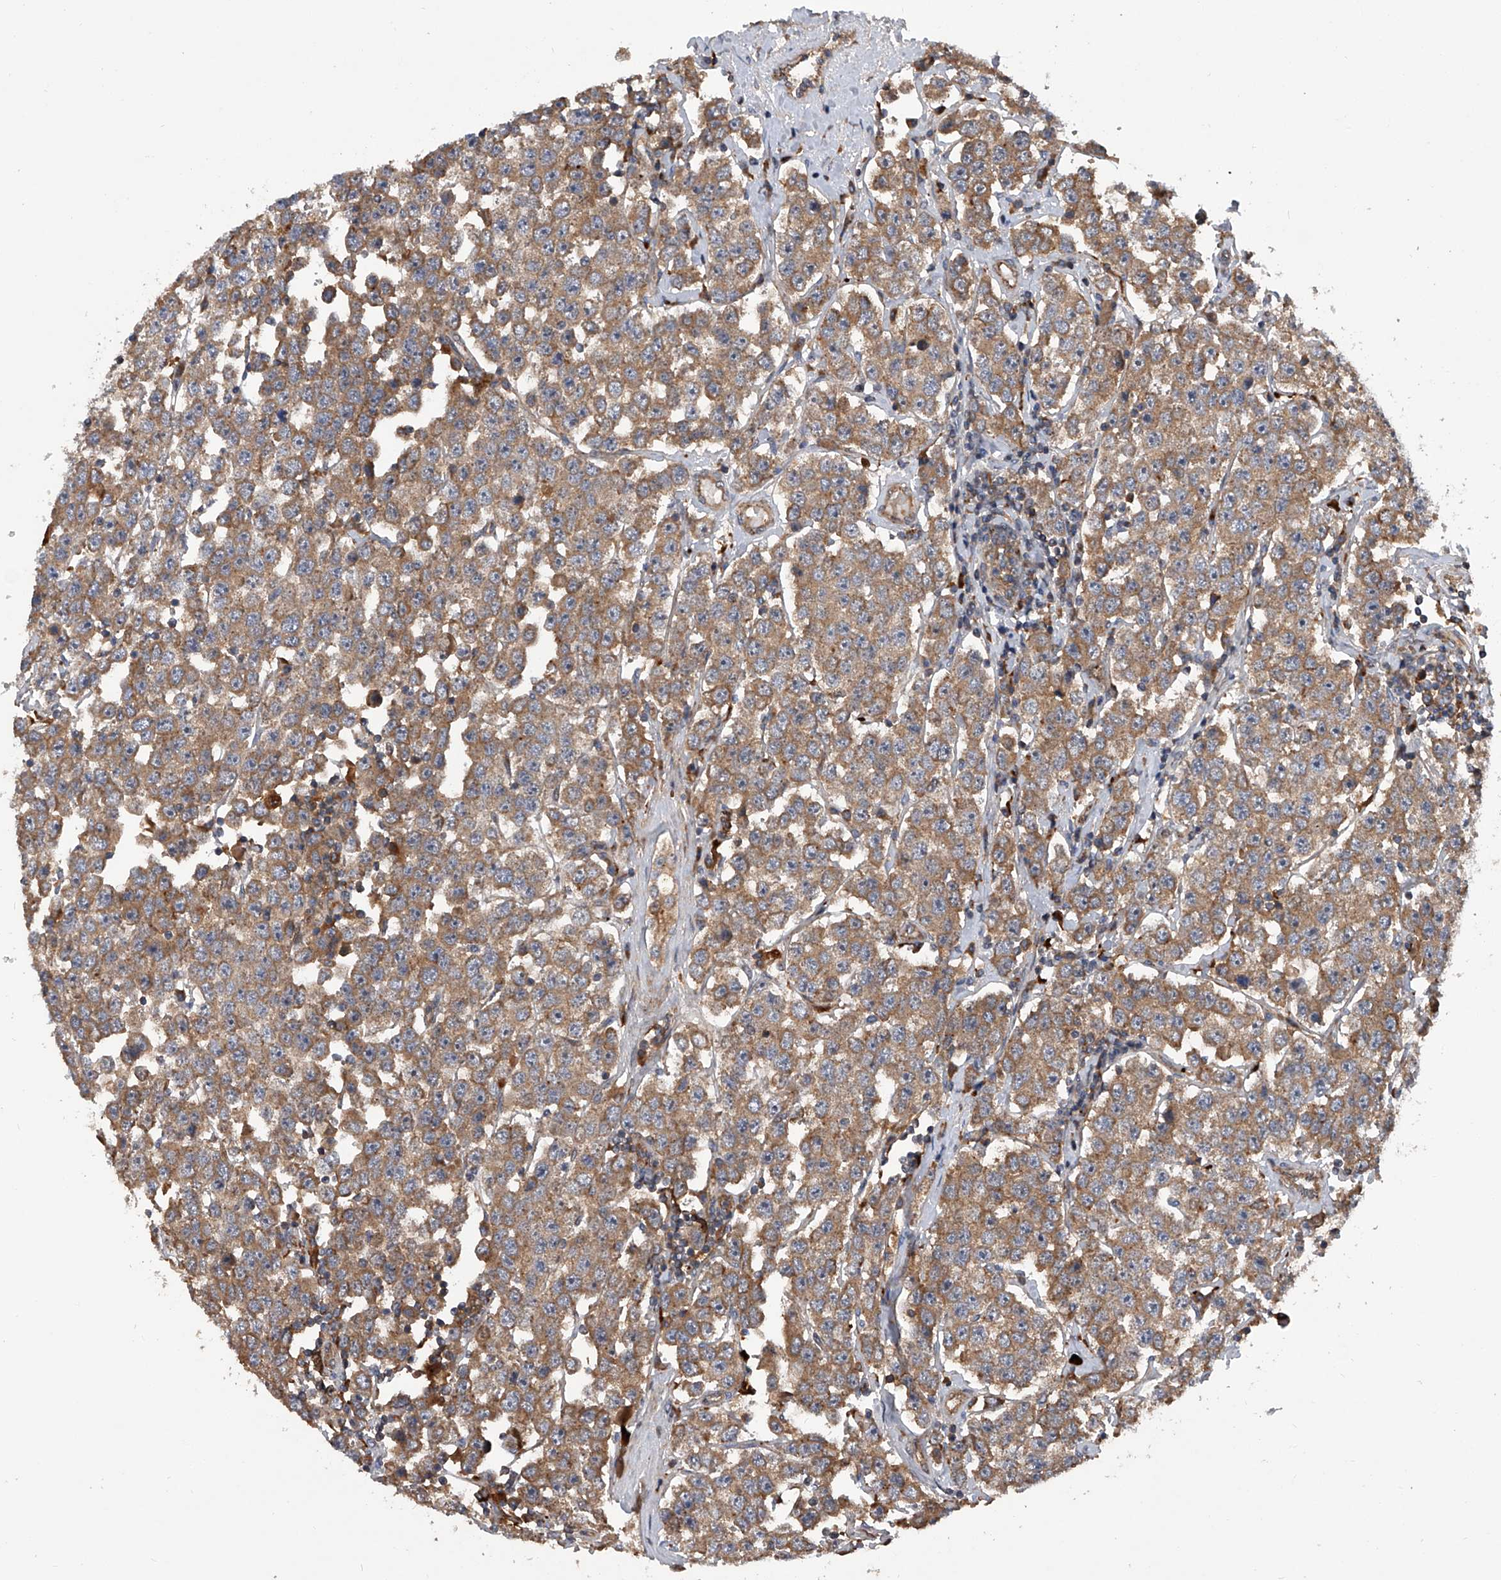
{"staining": {"intensity": "moderate", "quantity": ">75%", "location": "cytoplasmic/membranous"}, "tissue": "testis cancer", "cell_type": "Tumor cells", "image_type": "cancer", "snomed": [{"axis": "morphology", "description": "Seminoma, NOS"}, {"axis": "topography", "description": "Testis"}], "caption": "Brown immunohistochemical staining in human testis cancer demonstrates moderate cytoplasmic/membranous expression in about >75% of tumor cells. The protein is stained brown, and the nuclei are stained in blue (DAB IHC with brightfield microscopy, high magnification).", "gene": "USP47", "patient": {"sex": "male", "age": 28}}